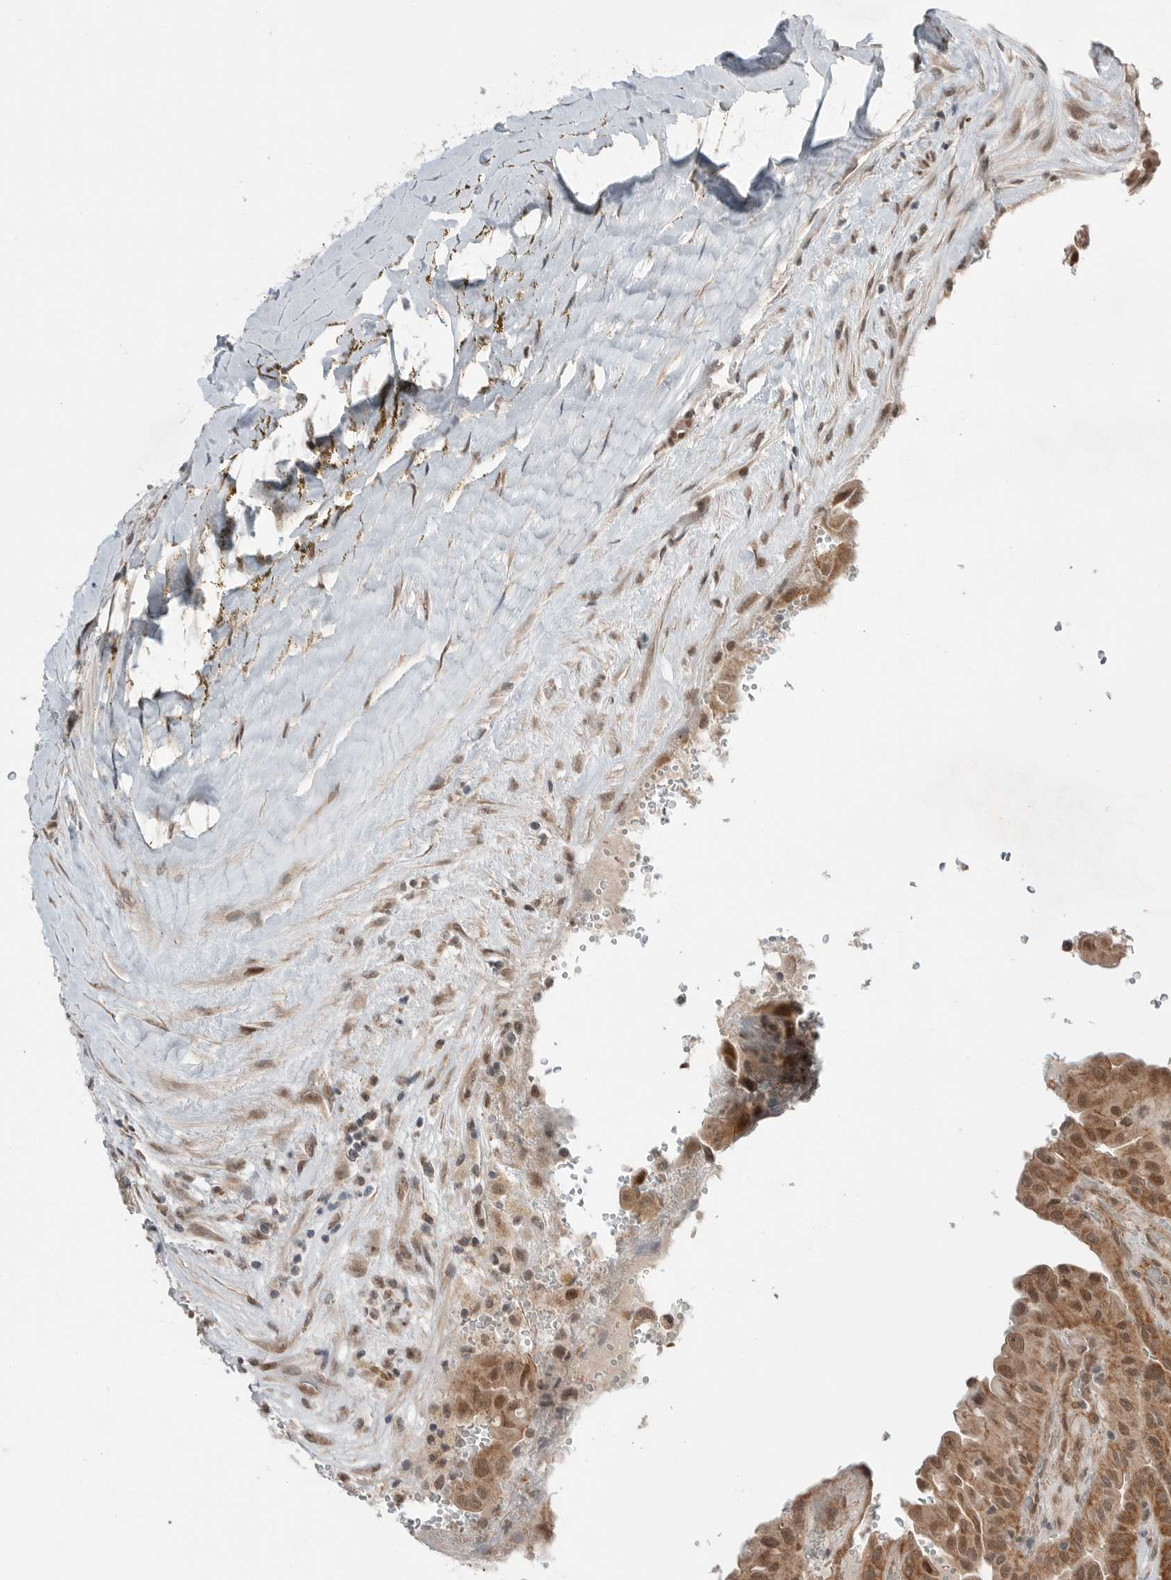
{"staining": {"intensity": "strong", "quantity": ">75%", "location": "cytoplasmic/membranous,nuclear"}, "tissue": "thyroid cancer", "cell_type": "Tumor cells", "image_type": "cancer", "snomed": [{"axis": "morphology", "description": "Papillary adenocarcinoma, NOS"}, {"axis": "topography", "description": "Thyroid gland"}], "caption": "Immunohistochemical staining of thyroid cancer demonstrates high levels of strong cytoplasmic/membranous and nuclear positivity in about >75% of tumor cells.", "gene": "NTAQ1", "patient": {"sex": "male", "age": 77}}